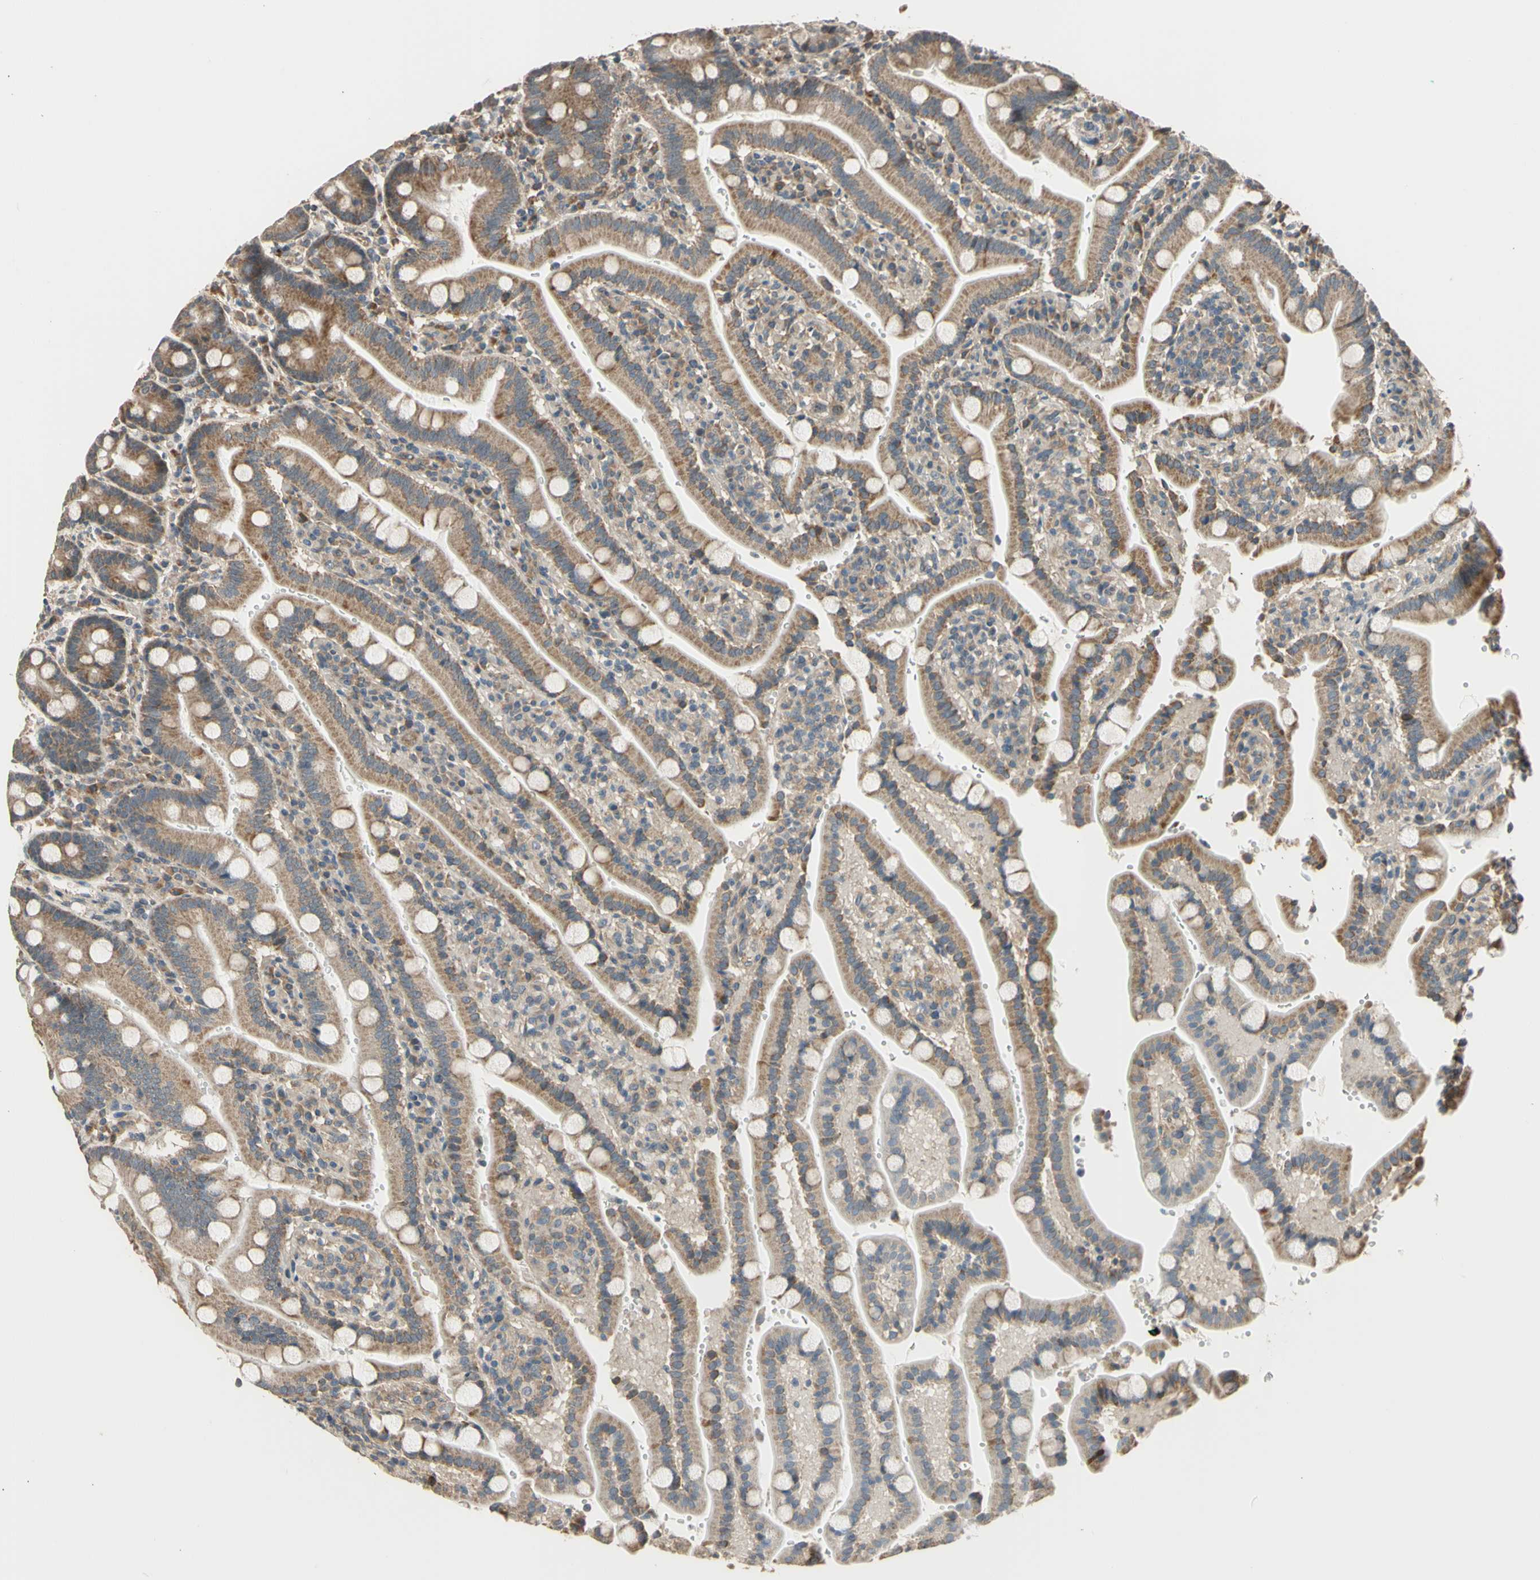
{"staining": {"intensity": "moderate", "quantity": ">75%", "location": "cytoplasmic/membranous"}, "tissue": "duodenum", "cell_type": "Glandular cells", "image_type": "normal", "snomed": [{"axis": "morphology", "description": "Normal tissue, NOS"}, {"axis": "topography", "description": "Small intestine, NOS"}], "caption": "The image demonstrates a brown stain indicating the presence of a protein in the cytoplasmic/membranous of glandular cells in duodenum. (DAB IHC, brown staining for protein, blue staining for nuclei).", "gene": "EFNB2", "patient": {"sex": "female", "age": 71}}